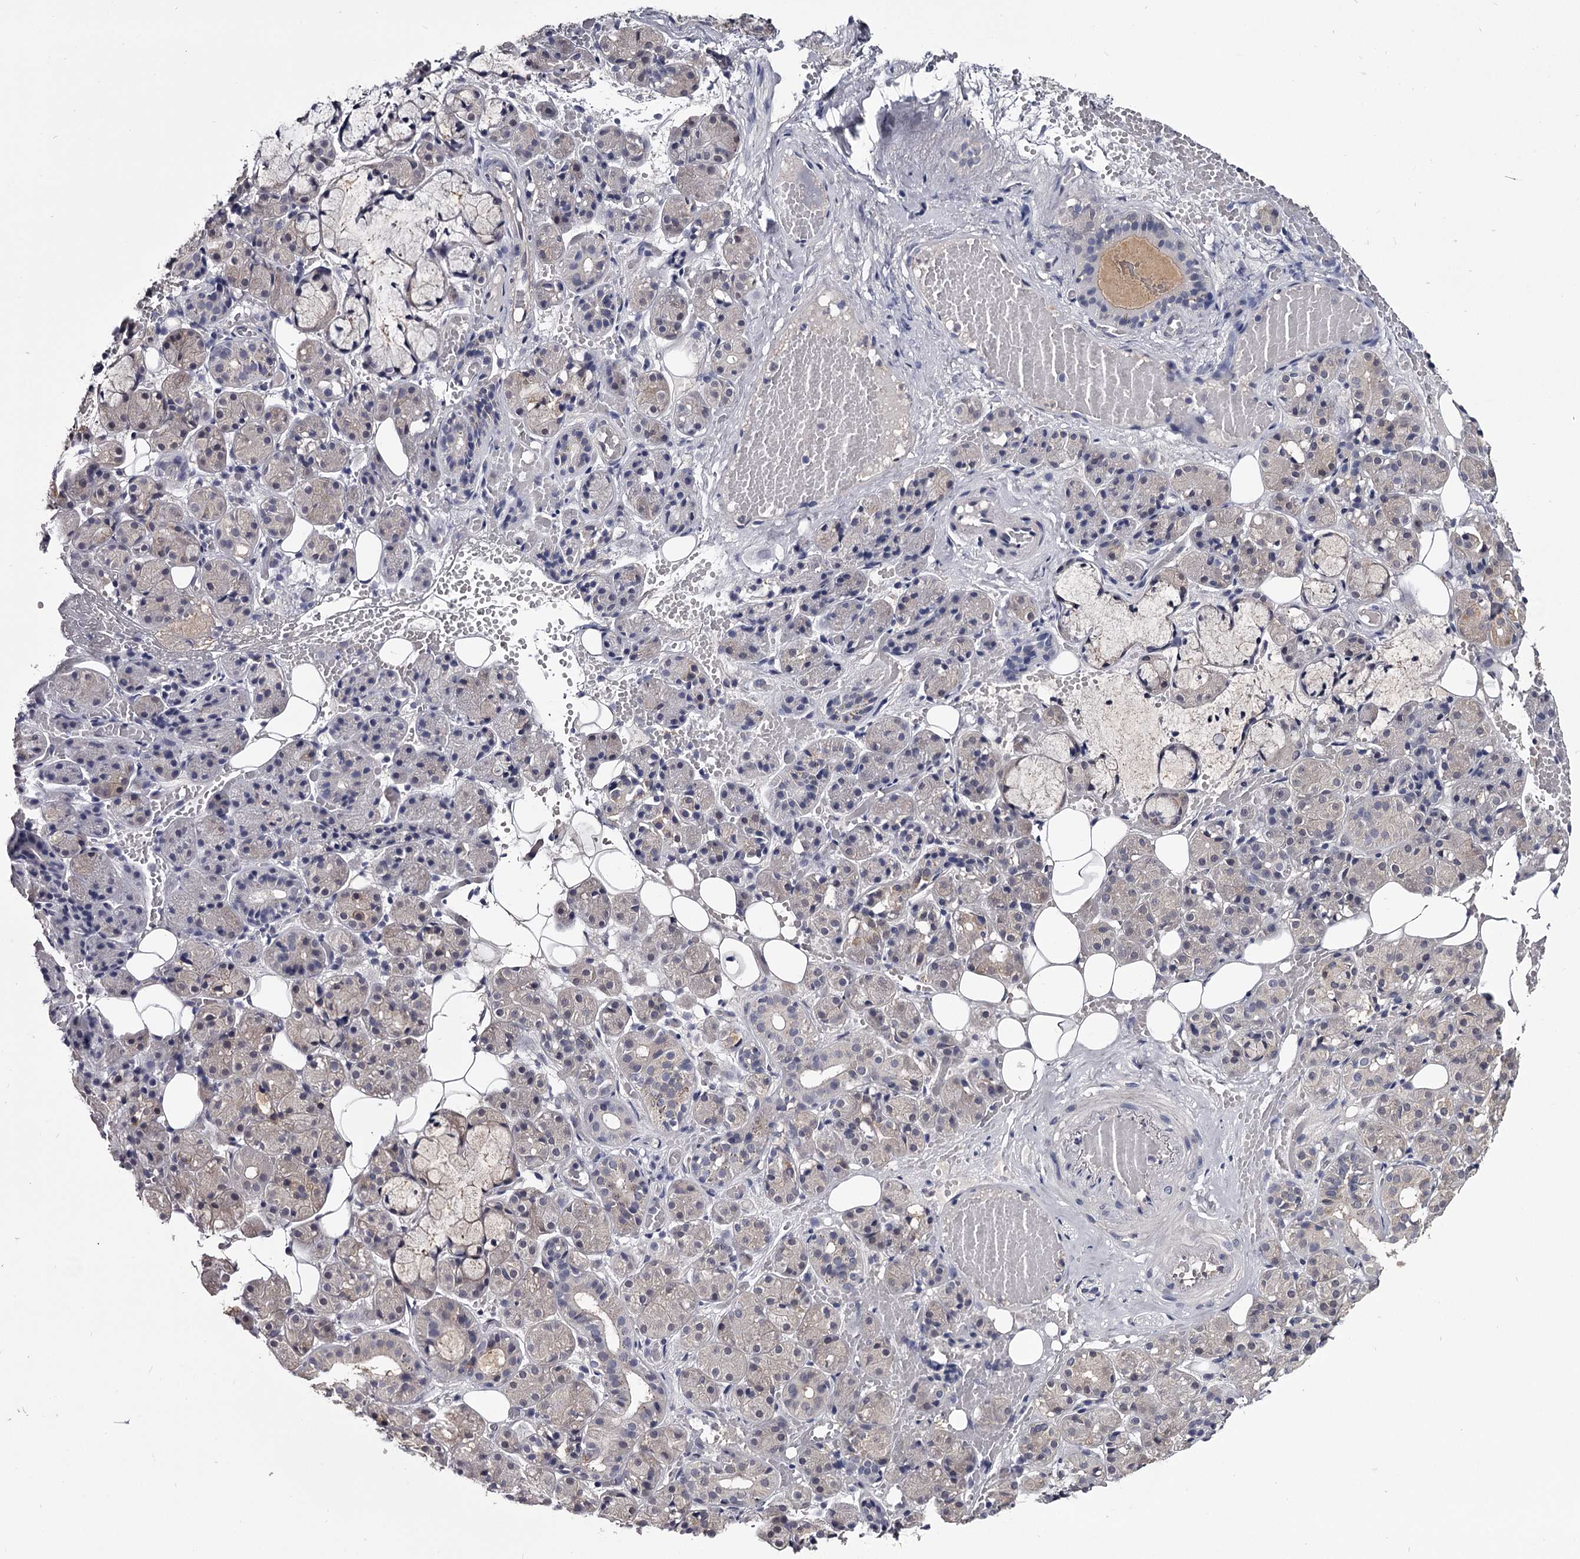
{"staining": {"intensity": "negative", "quantity": "none", "location": "none"}, "tissue": "salivary gland", "cell_type": "Glandular cells", "image_type": "normal", "snomed": [{"axis": "morphology", "description": "Normal tissue, NOS"}, {"axis": "topography", "description": "Salivary gland"}], "caption": "Immunohistochemistry (IHC) histopathology image of normal salivary gland stained for a protein (brown), which demonstrates no expression in glandular cells.", "gene": "GSTO1", "patient": {"sex": "male", "age": 63}}